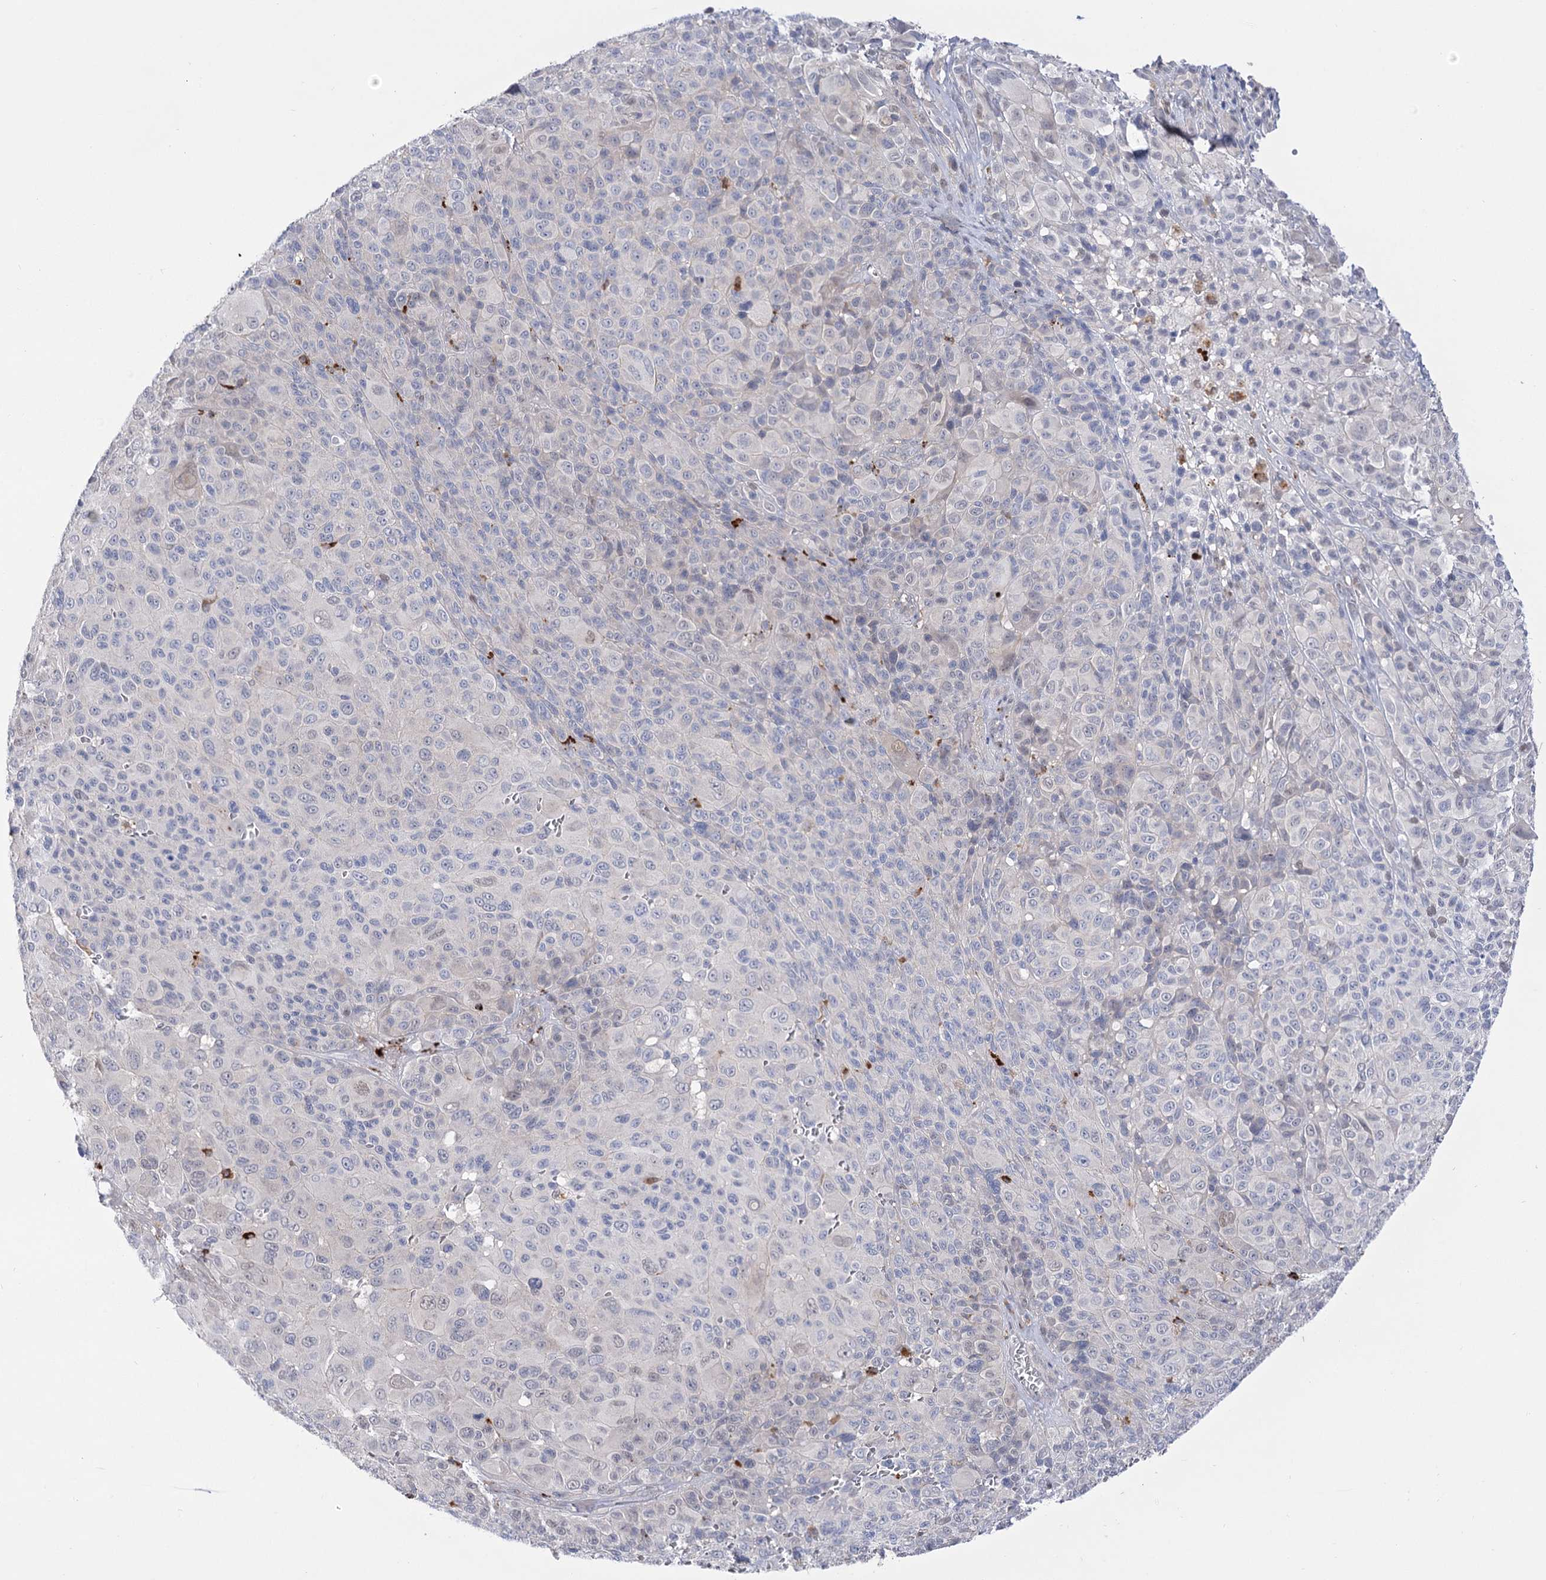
{"staining": {"intensity": "moderate", "quantity": "<25%", "location": "nuclear"}, "tissue": "melanoma", "cell_type": "Tumor cells", "image_type": "cancer", "snomed": [{"axis": "morphology", "description": "Malignant melanoma, NOS"}, {"axis": "topography", "description": "Skin of trunk"}], "caption": "Melanoma stained with DAB (3,3'-diaminobenzidine) IHC reveals low levels of moderate nuclear staining in about <25% of tumor cells.", "gene": "SIAE", "patient": {"sex": "male", "age": 71}}